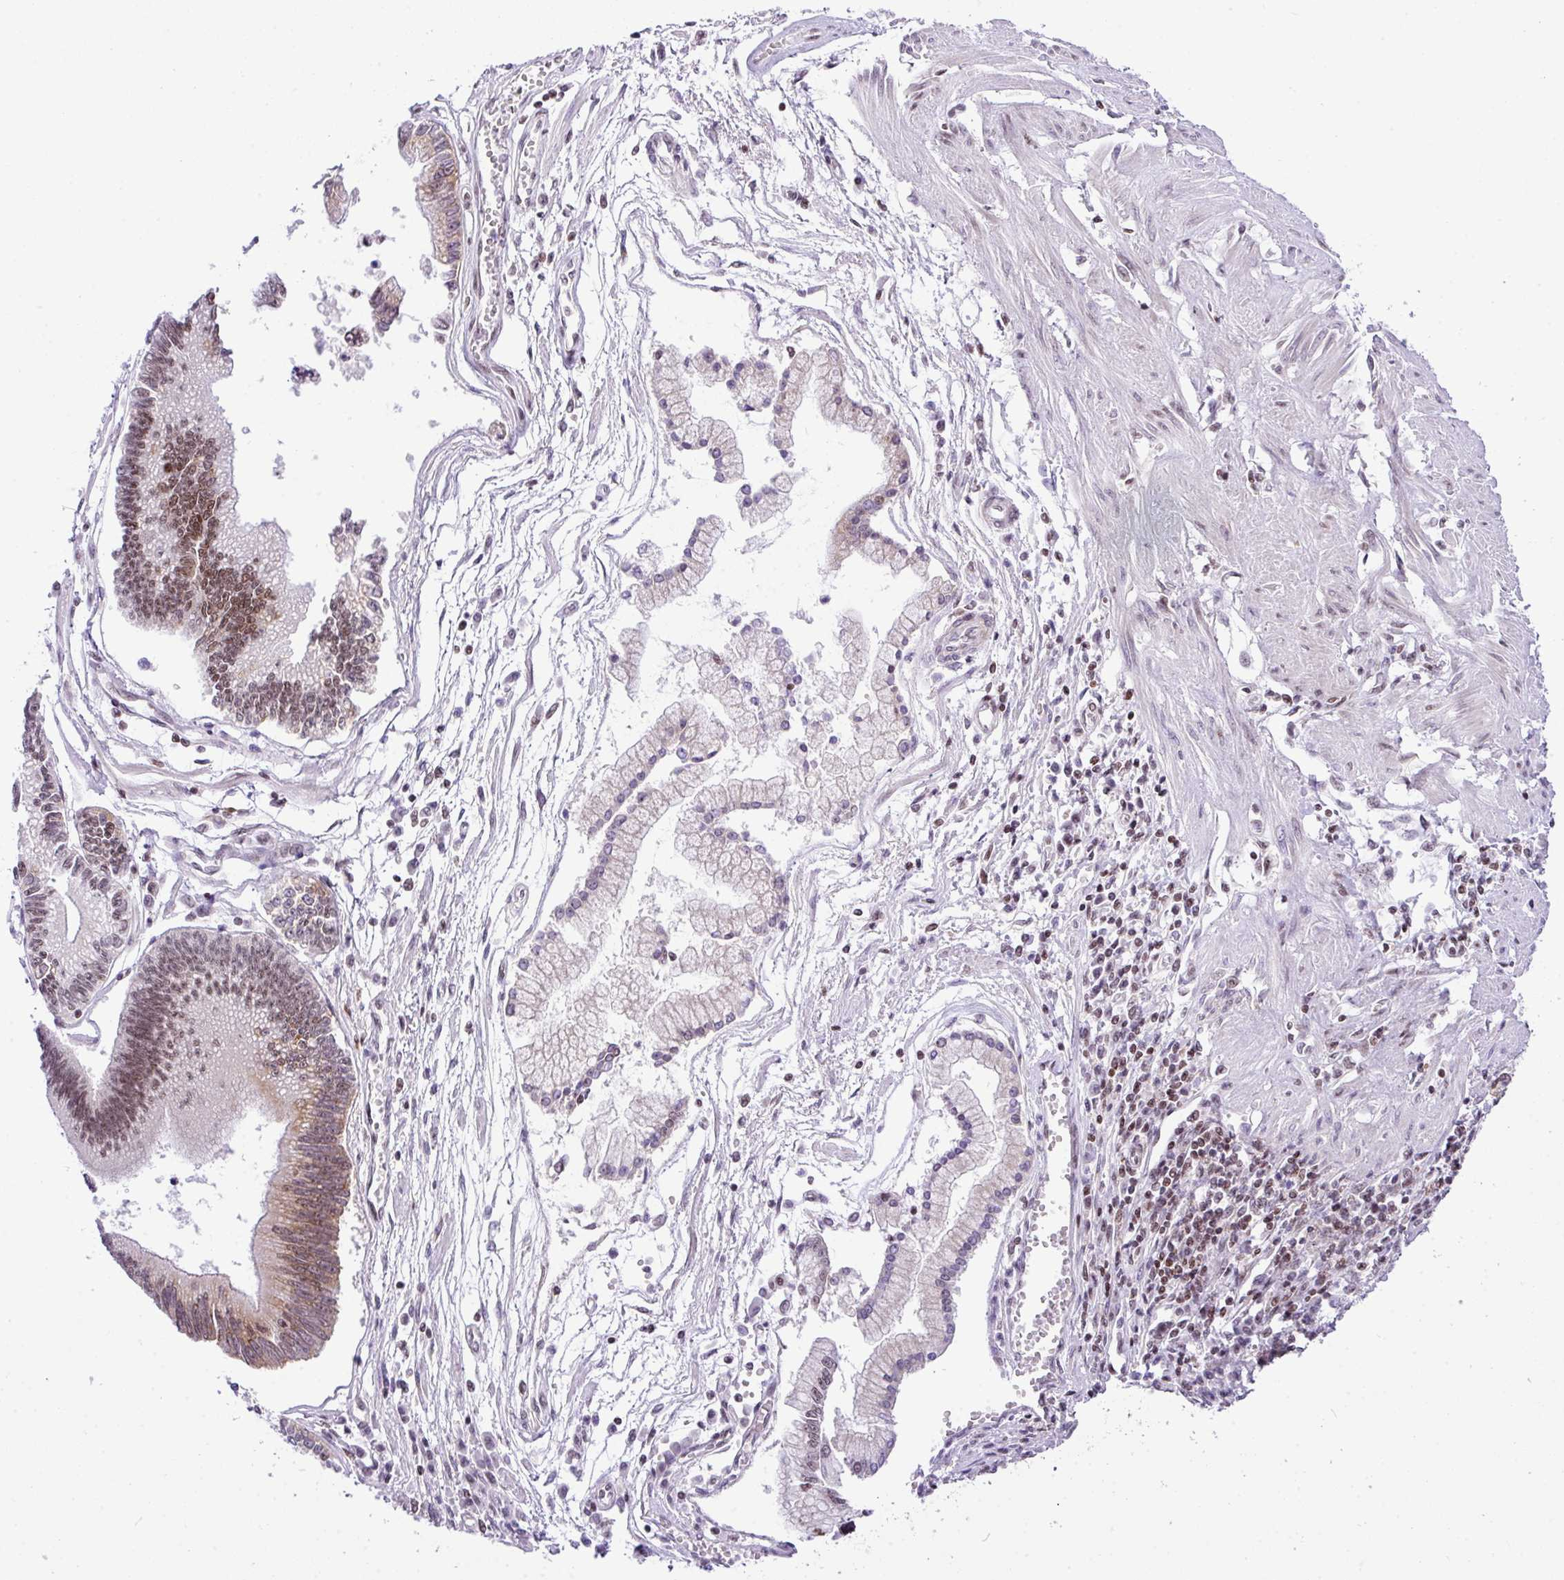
{"staining": {"intensity": "moderate", "quantity": ">75%", "location": "nuclear"}, "tissue": "stomach cancer", "cell_type": "Tumor cells", "image_type": "cancer", "snomed": [{"axis": "morphology", "description": "Adenocarcinoma, NOS"}, {"axis": "topography", "description": "Stomach"}], "caption": "High-power microscopy captured an IHC photomicrograph of stomach adenocarcinoma, revealing moderate nuclear staining in approximately >75% of tumor cells.", "gene": "CCDC137", "patient": {"sex": "male", "age": 59}}